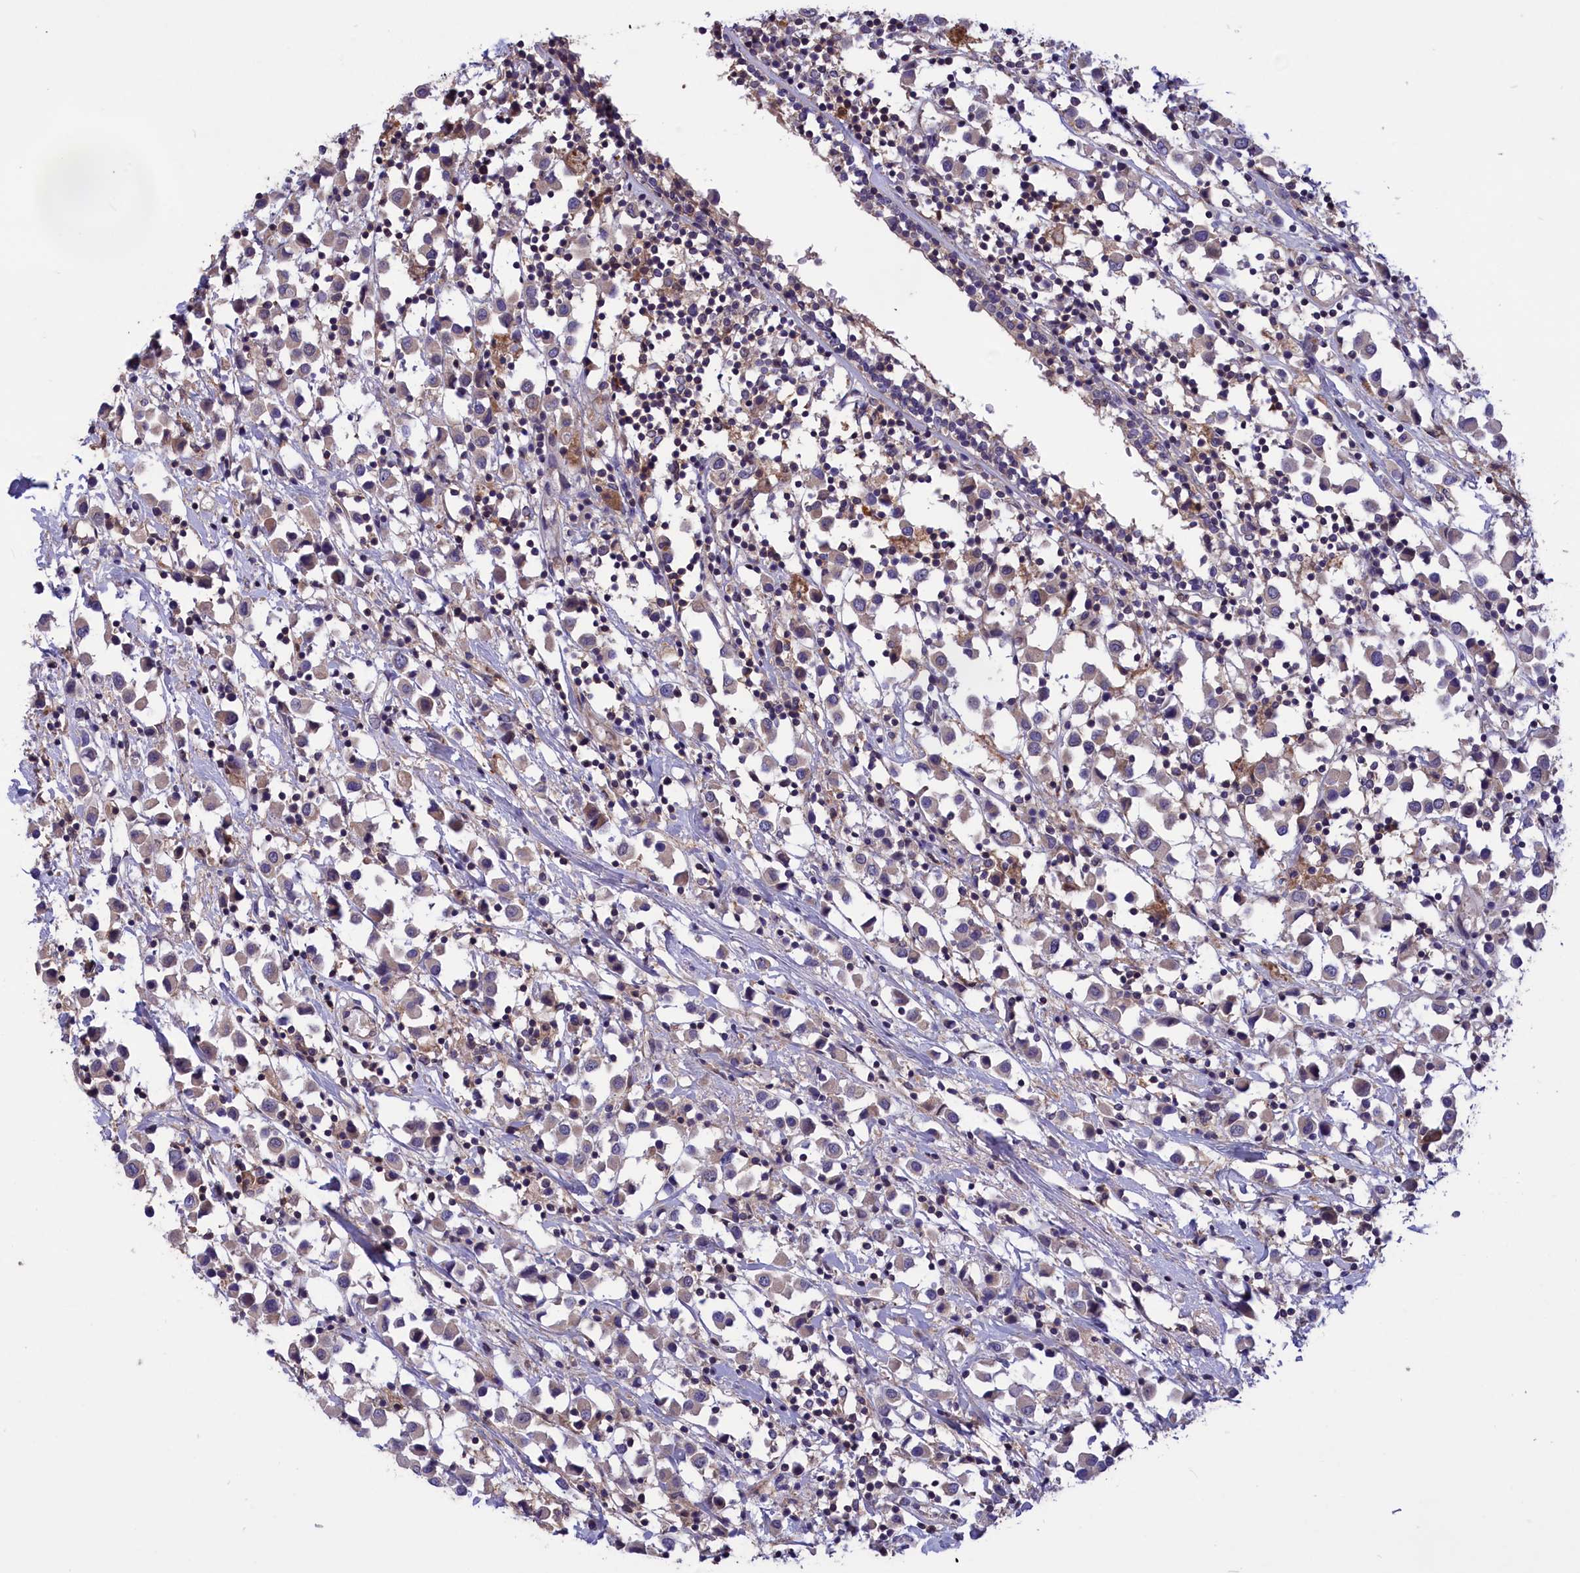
{"staining": {"intensity": "negative", "quantity": "none", "location": "none"}, "tissue": "breast cancer", "cell_type": "Tumor cells", "image_type": "cancer", "snomed": [{"axis": "morphology", "description": "Duct carcinoma"}, {"axis": "topography", "description": "Breast"}], "caption": "The photomicrograph demonstrates no significant expression in tumor cells of breast cancer. (Stains: DAB (3,3'-diaminobenzidine) IHC with hematoxylin counter stain, Microscopy: brightfield microscopy at high magnification).", "gene": "AMDHD2", "patient": {"sex": "female", "age": 61}}